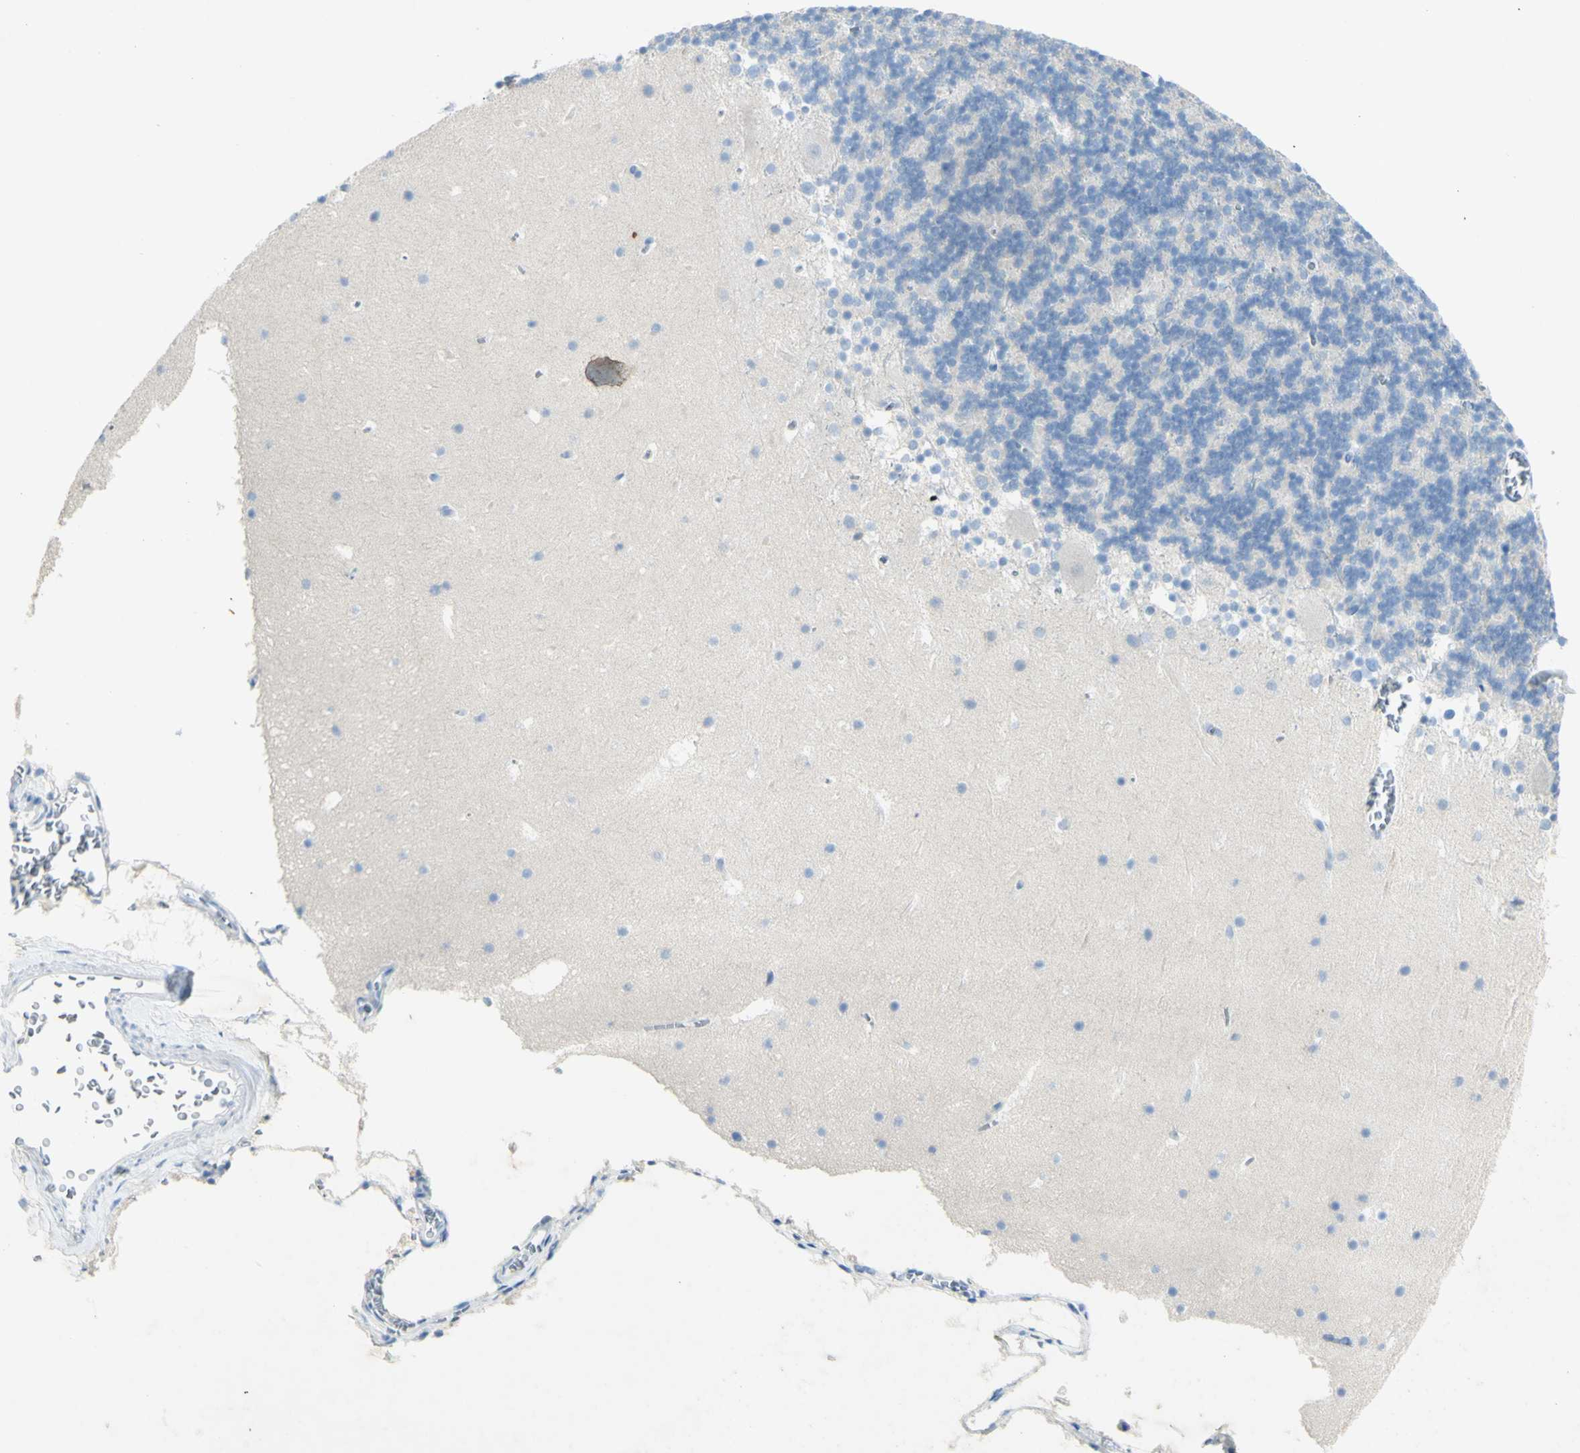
{"staining": {"intensity": "negative", "quantity": "none", "location": "none"}, "tissue": "cerebellum", "cell_type": "Cells in granular layer", "image_type": "normal", "snomed": [{"axis": "morphology", "description": "Normal tissue, NOS"}, {"axis": "topography", "description": "Cerebellum"}], "caption": "Cells in granular layer are negative for brown protein staining in normal cerebellum. (Stains: DAB immunohistochemistry (IHC) with hematoxylin counter stain, Microscopy: brightfield microscopy at high magnification).", "gene": "GDF15", "patient": {"sex": "male", "age": 45}}